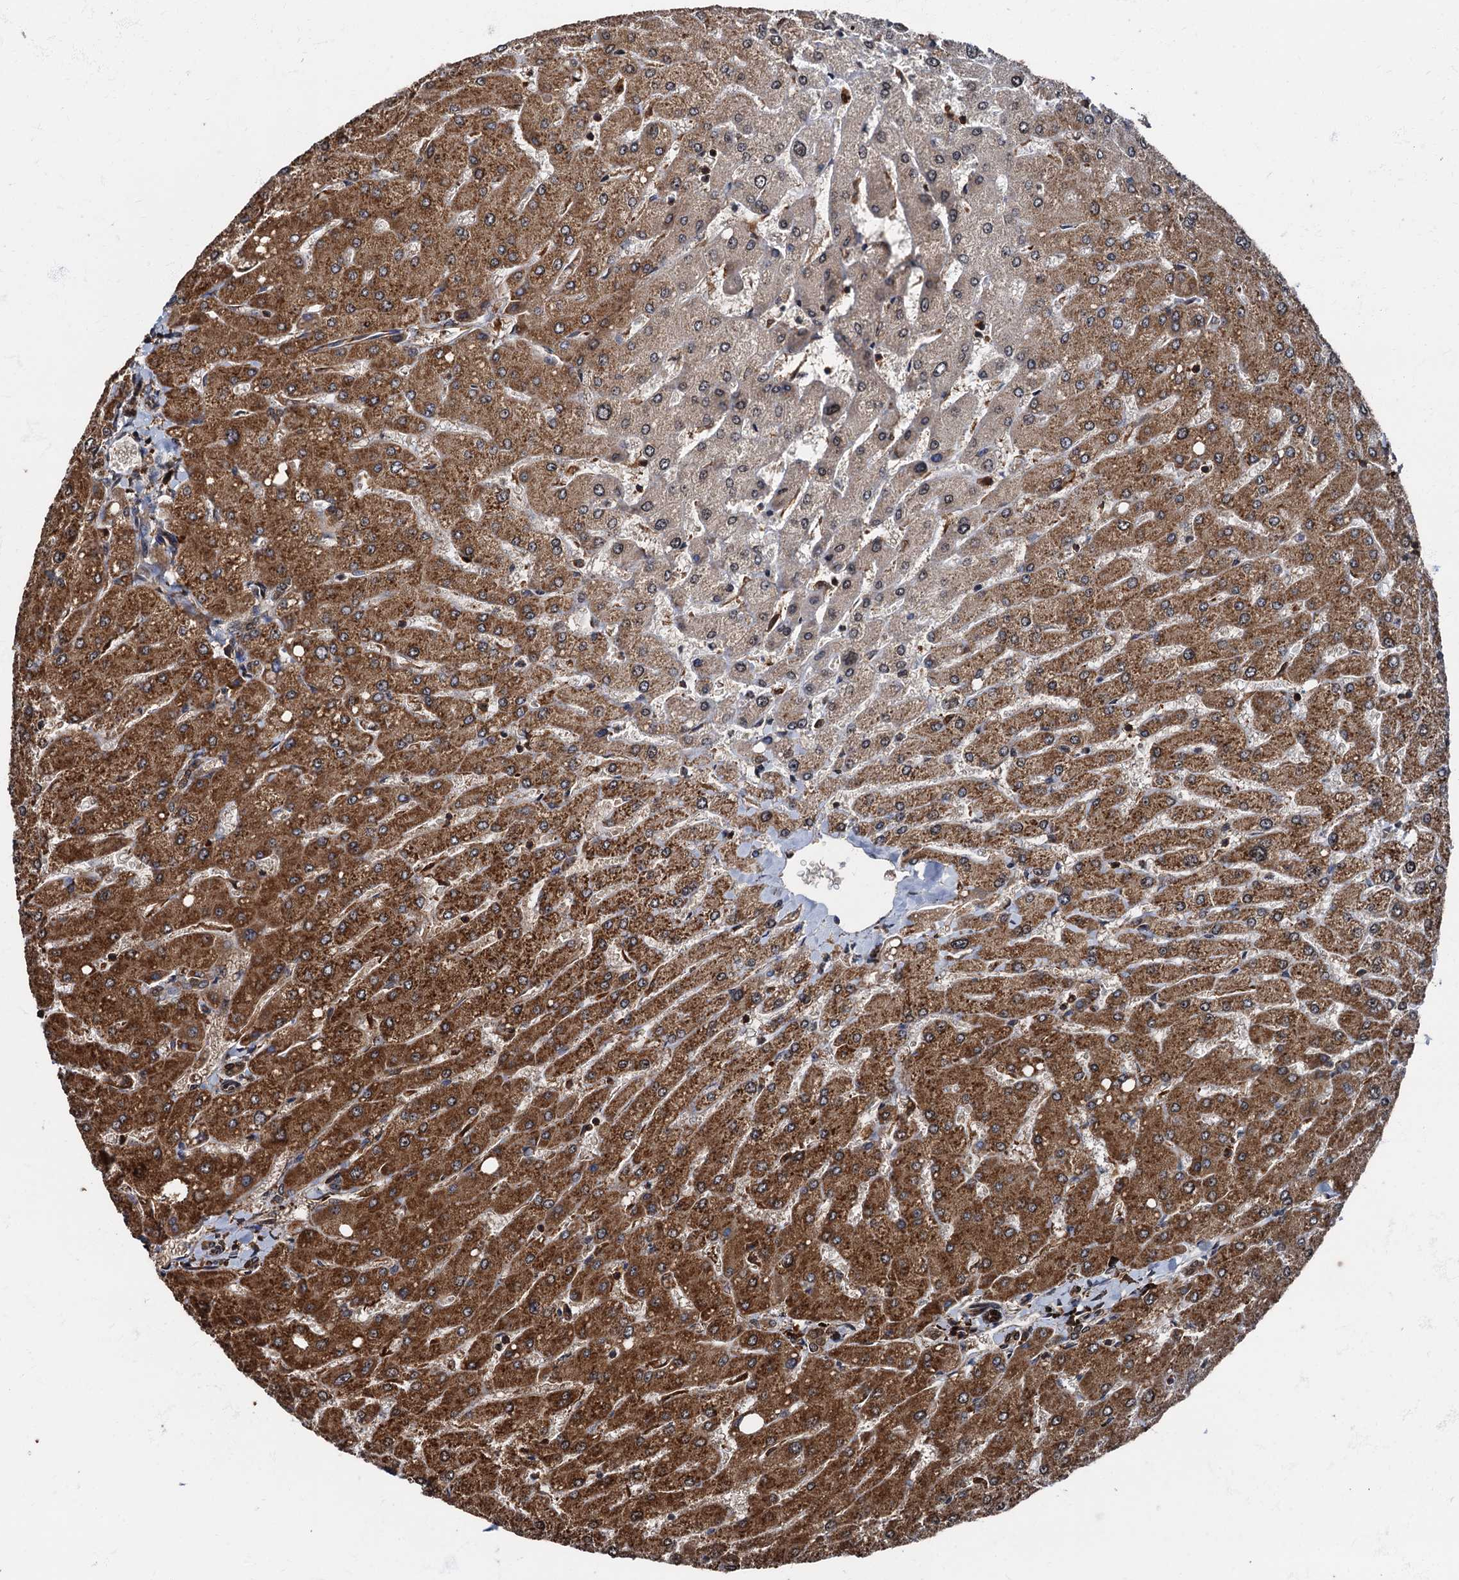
{"staining": {"intensity": "moderate", "quantity": ">75%", "location": "cytoplasmic/membranous,nuclear"}, "tissue": "liver", "cell_type": "Cholangiocytes", "image_type": "normal", "snomed": [{"axis": "morphology", "description": "Normal tissue, NOS"}, {"axis": "topography", "description": "Liver"}], "caption": "This micrograph reveals IHC staining of normal liver, with medium moderate cytoplasmic/membranous,nuclear expression in about >75% of cholangiocytes.", "gene": "ATP2C1", "patient": {"sex": "male", "age": 55}}